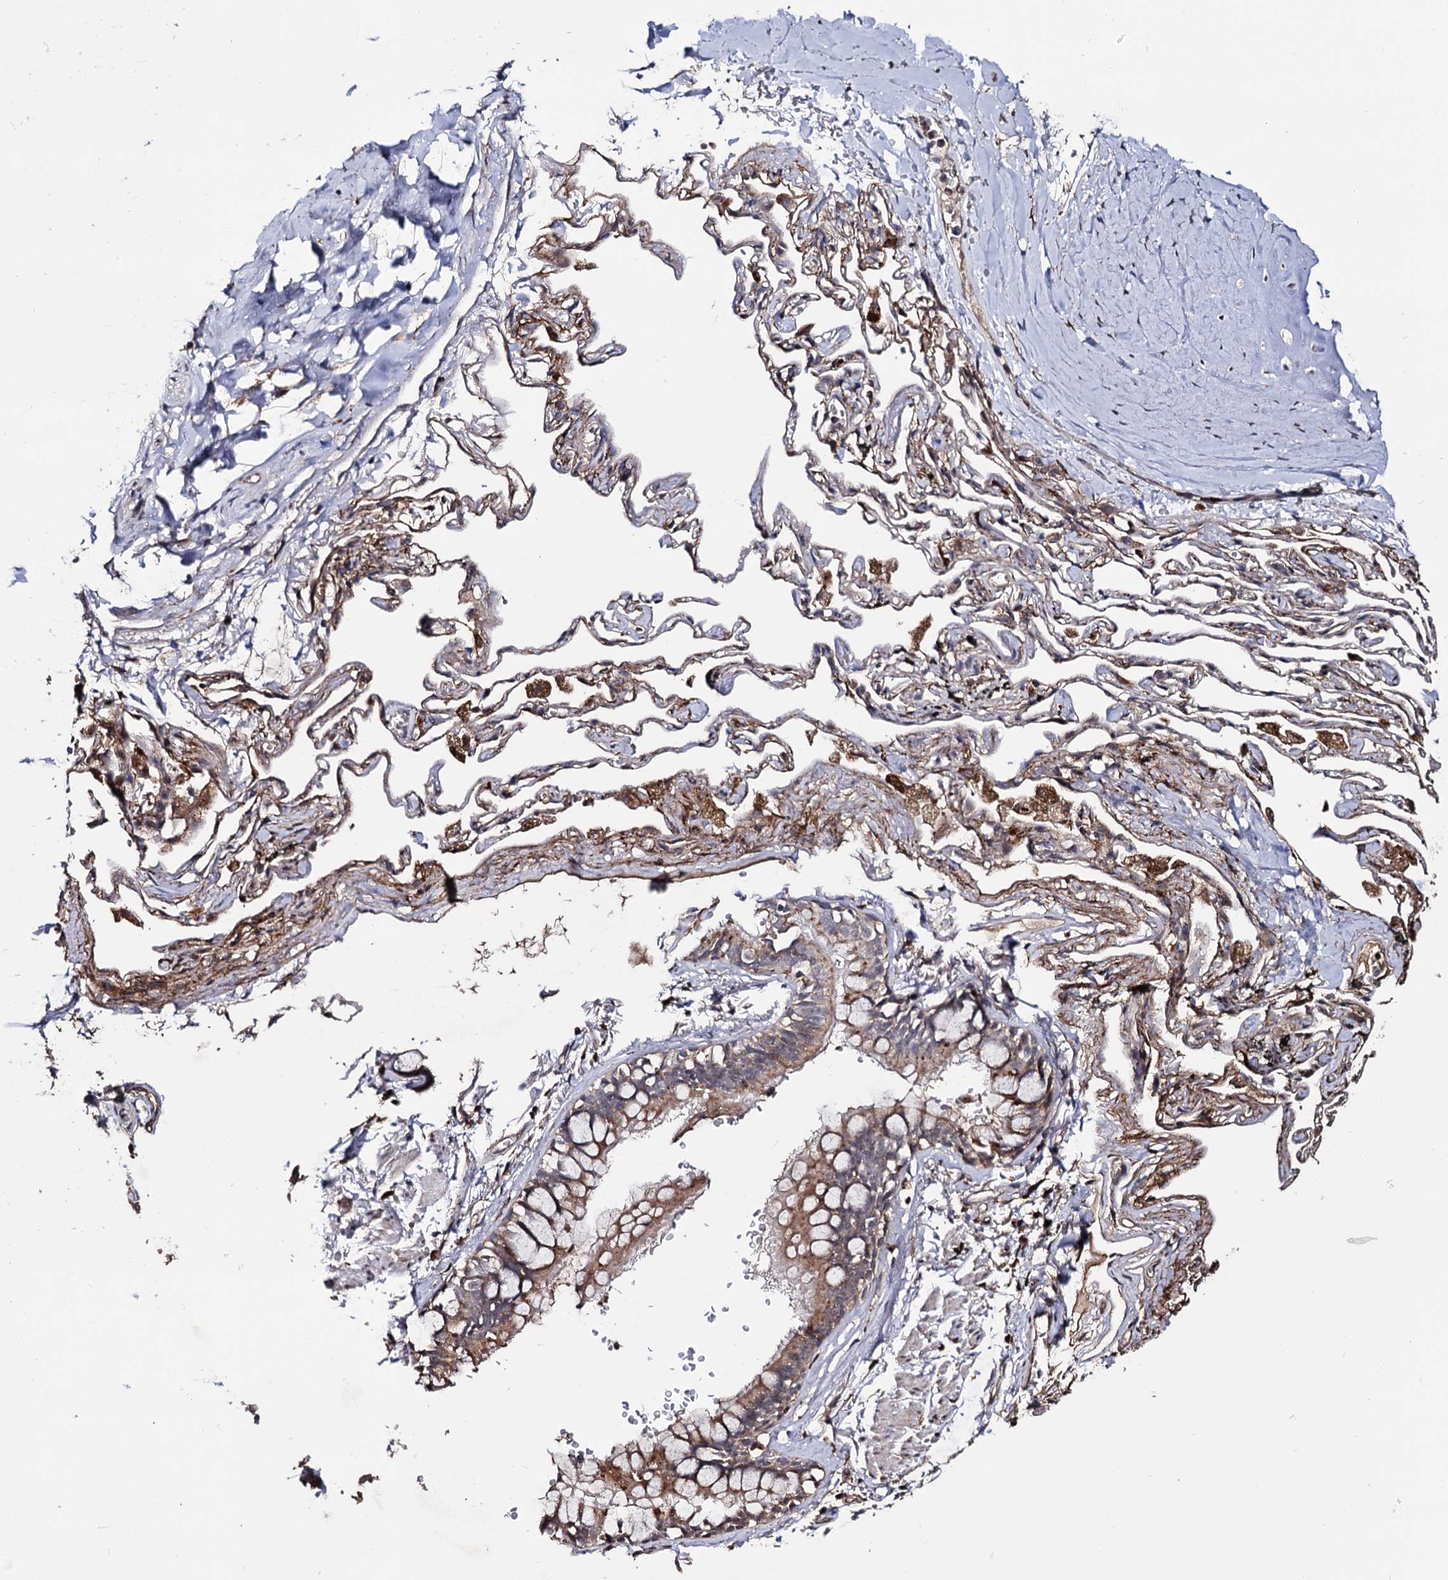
{"staining": {"intensity": "strong", "quantity": "25%-75%", "location": "cytoplasmic/membranous"}, "tissue": "adipose tissue", "cell_type": "Adipocytes", "image_type": "normal", "snomed": [{"axis": "morphology", "description": "Normal tissue, NOS"}, {"axis": "topography", "description": "Lymph node"}, {"axis": "topography", "description": "Bronchus"}], "caption": "Adipocytes display high levels of strong cytoplasmic/membranous staining in about 25%-75% of cells in normal human adipose tissue.", "gene": "MICAL2", "patient": {"sex": "male", "age": 63}}